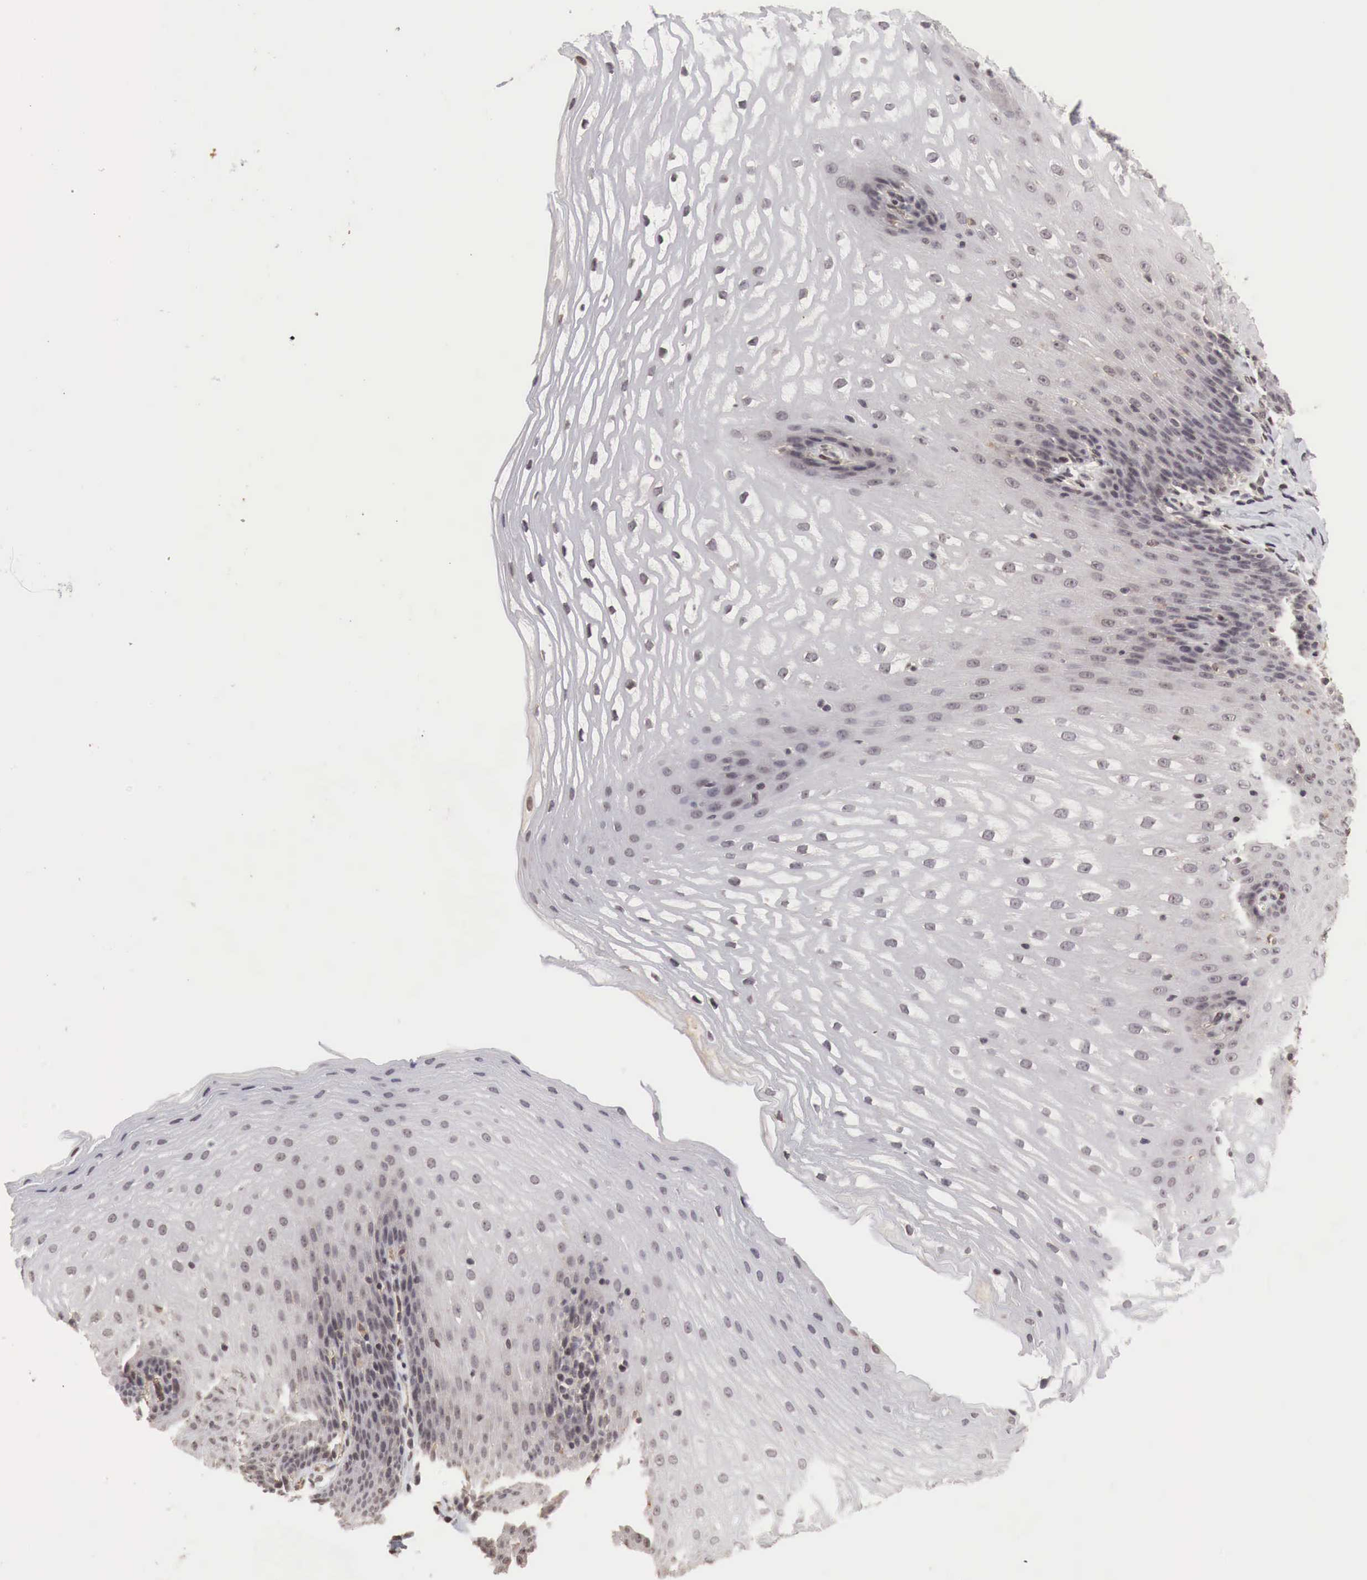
{"staining": {"intensity": "negative", "quantity": "none", "location": "none"}, "tissue": "esophagus", "cell_type": "Squamous epithelial cells", "image_type": "normal", "snomed": [{"axis": "morphology", "description": "Normal tissue, NOS"}, {"axis": "topography", "description": "Esophagus"}], "caption": "IHC of normal esophagus reveals no expression in squamous epithelial cells. (Stains: DAB immunohistochemistry (IHC) with hematoxylin counter stain, Microscopy: brightfield microscopy at high magnification).", "gene": "DACH2", "patient": {"sex": "female", "age": 61}}